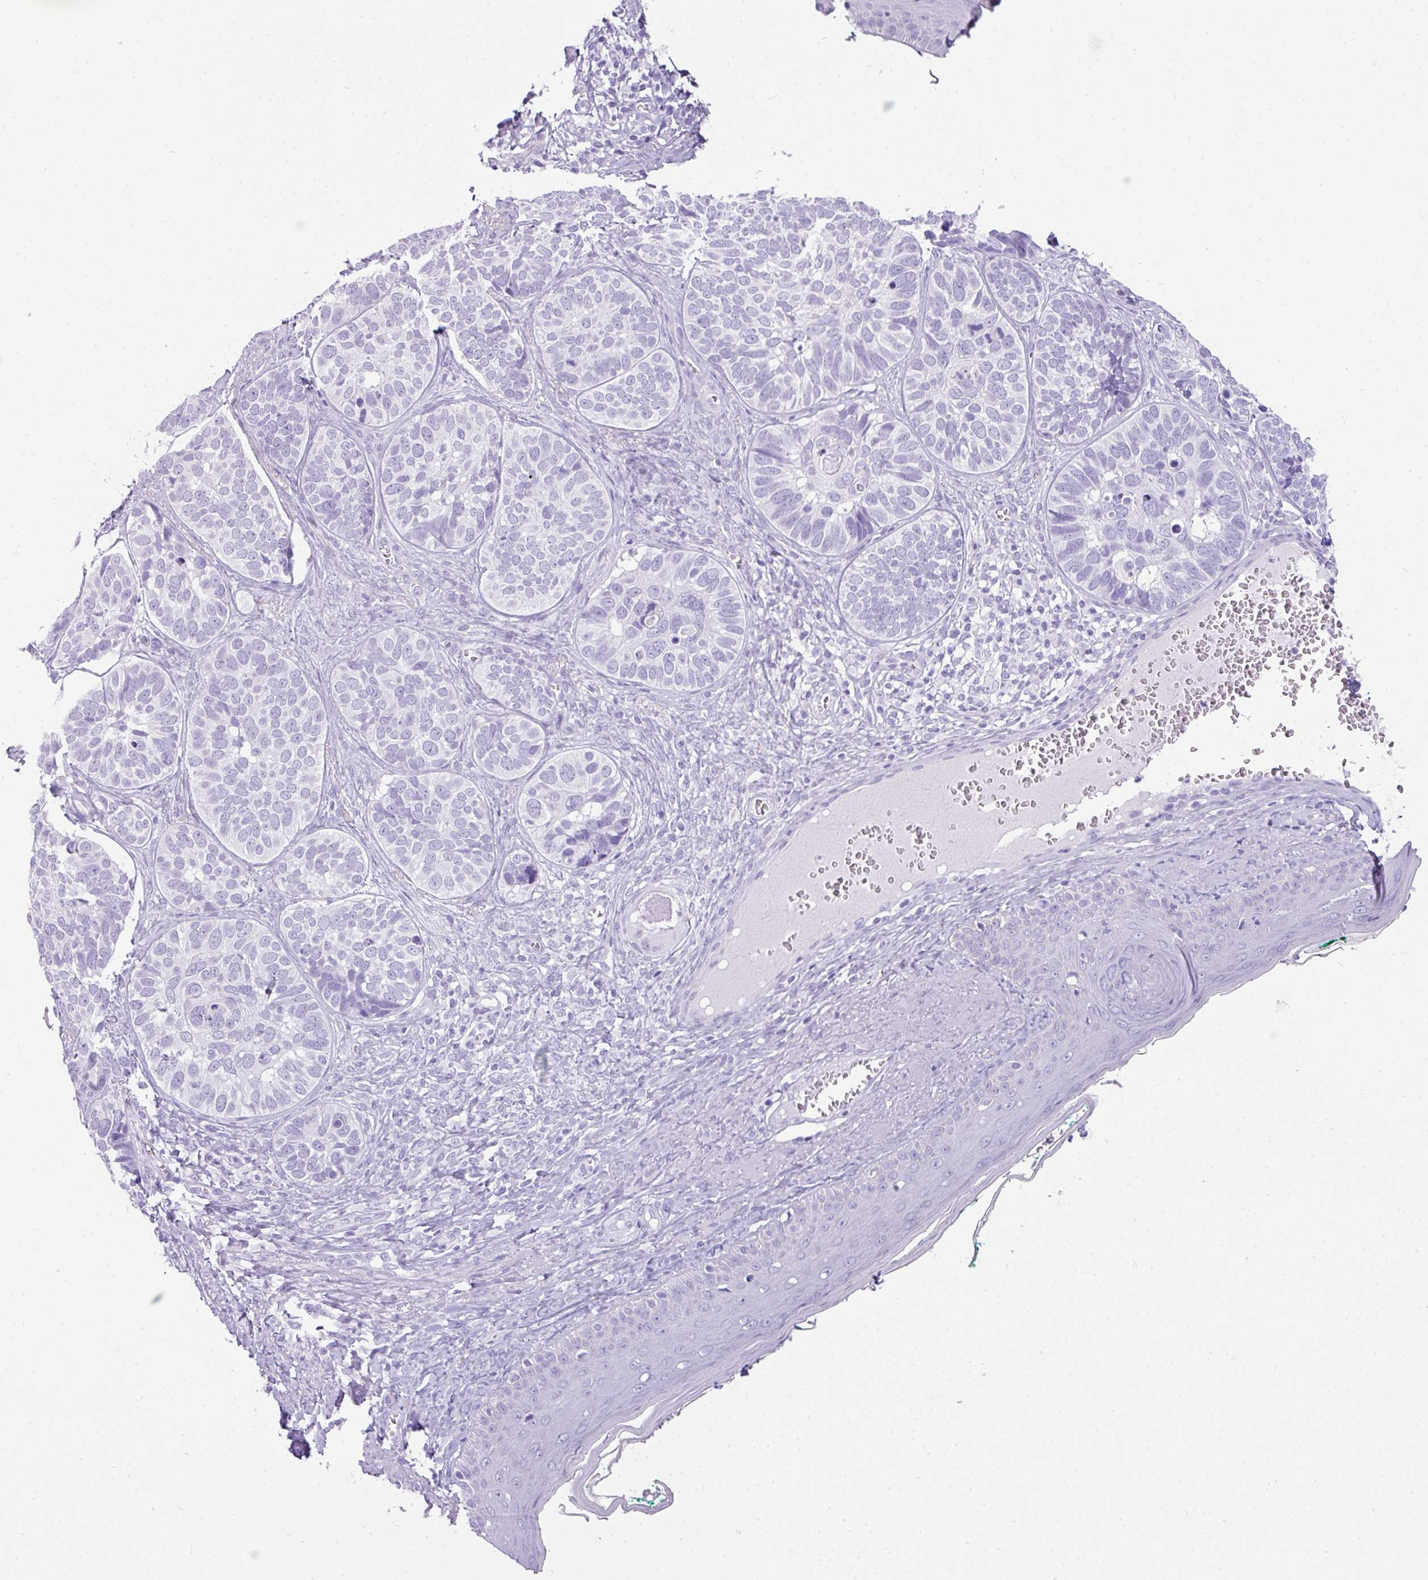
{"staining": {"intensity": "negative", "quantity": "none", "location": "none"}, "tissue": "skin cancer", "cell_type": "Tumor cells", "image_type": "cancer", "snomed": [{"axis": "morphology", "description": "Basal cell carcinoma"}, {"axis": "topography", "description": "Skin"}], "caption": "IHC histopathology image of neoplastic tissue: skin basal cell carcinoma stained with DAB (3,3'-diaminobenzidine) reveals no significant protein staining in tumor cells.", "gene": "TNP1", "patient": {"sex": "male", "age": 62}}